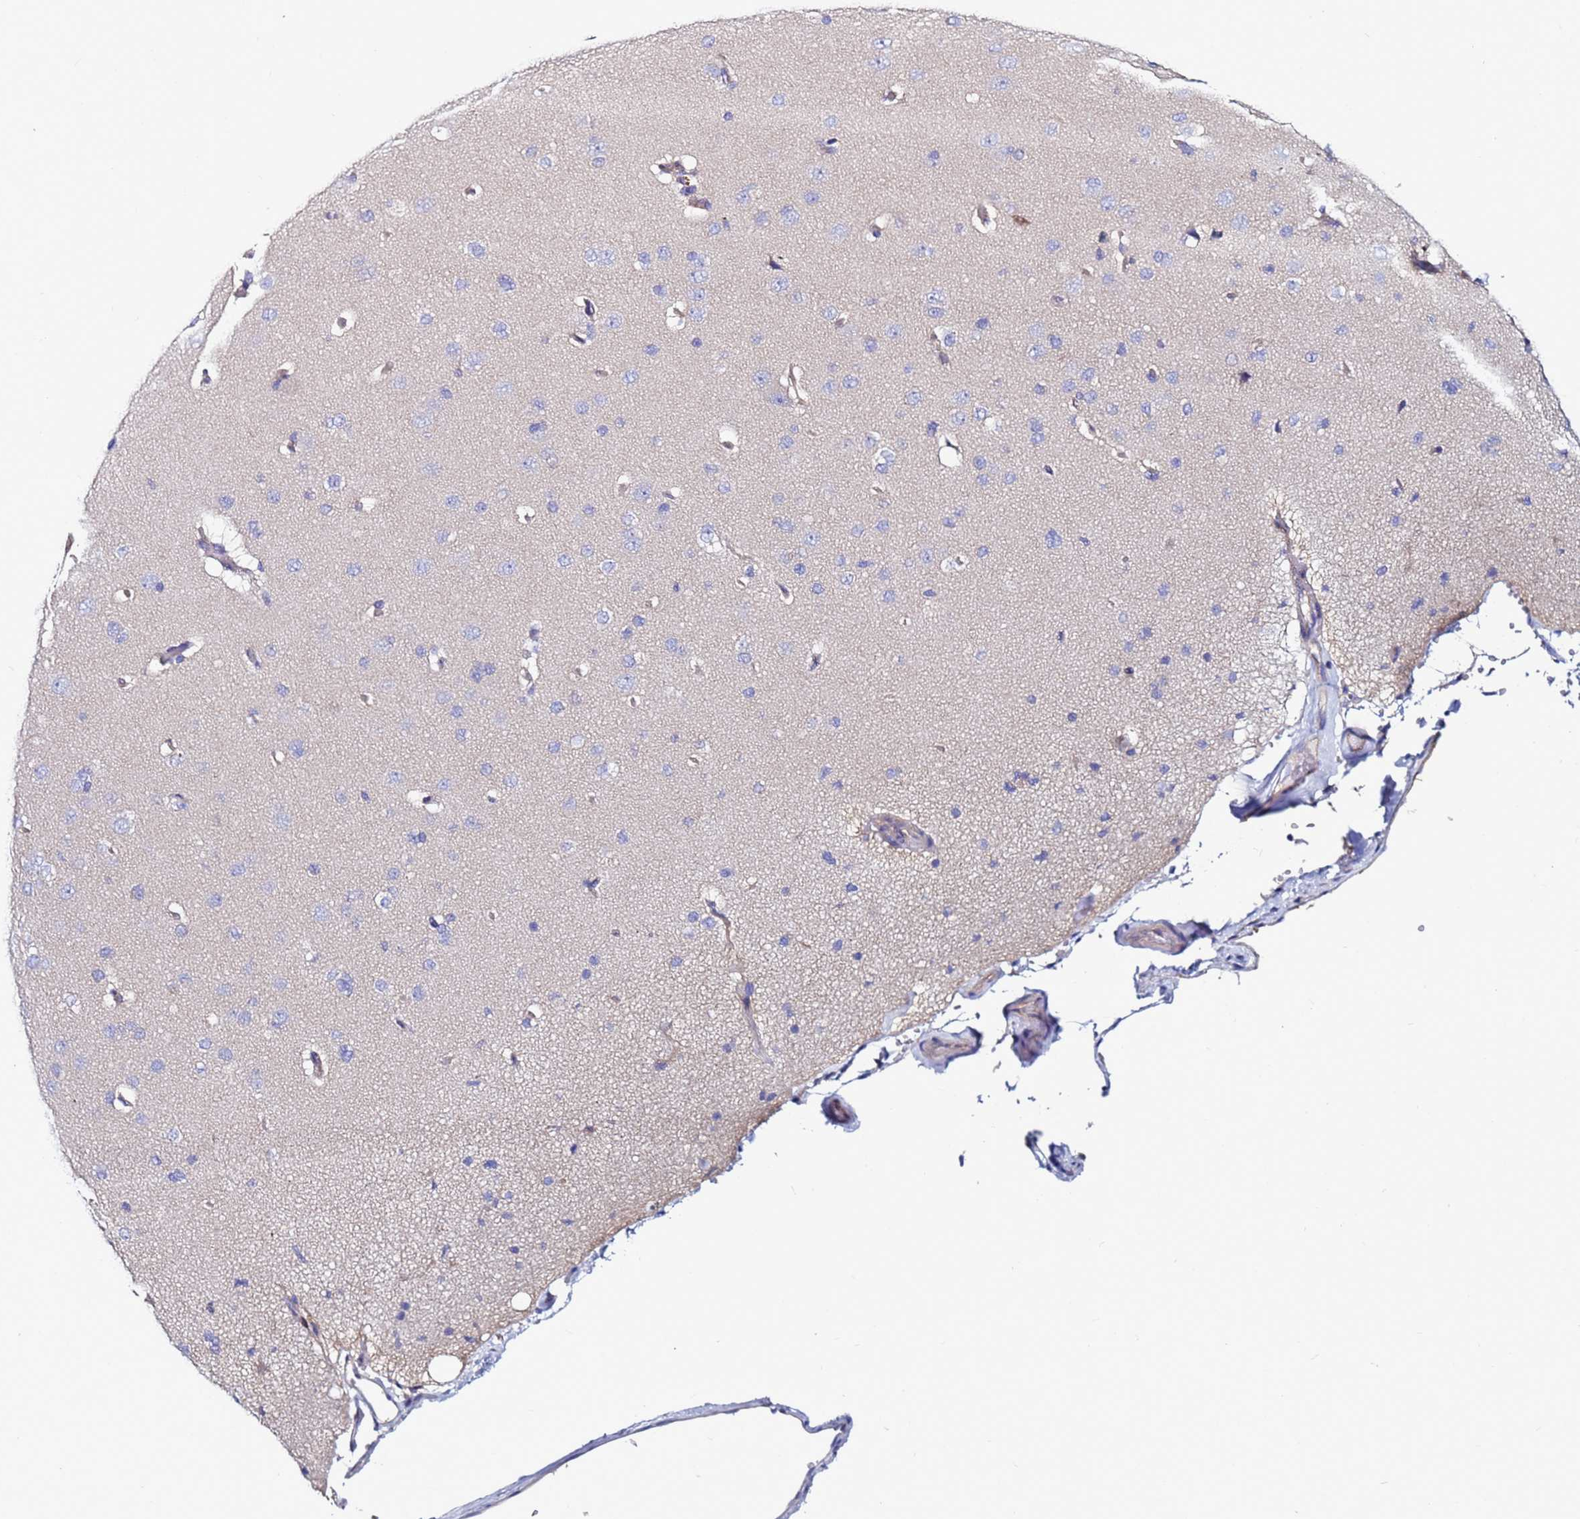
{"staining": {"intensity": "weak", "quantity": "<25%", "location": "cytoplasmic/membranous"}, "tissue": "cerebral cortex", "cell_type": "Endothelial cells", "image_type": "normal", "snomed": [{"axis": "morphology", "description": "Normal tissue, NOS"}, {"axis": "topography", "description": "Cerebral cortex"}], "caption": "High magnification brightfield microscopy of benign cerebral cortex stained with DAB (brown) and counterstained with hematoxylin (blue): endothelial cells show no significant staining. Nuclei are stained in blue.", "gene": "EFCAB8", "patient": {"sex": "male", "age": 62}}